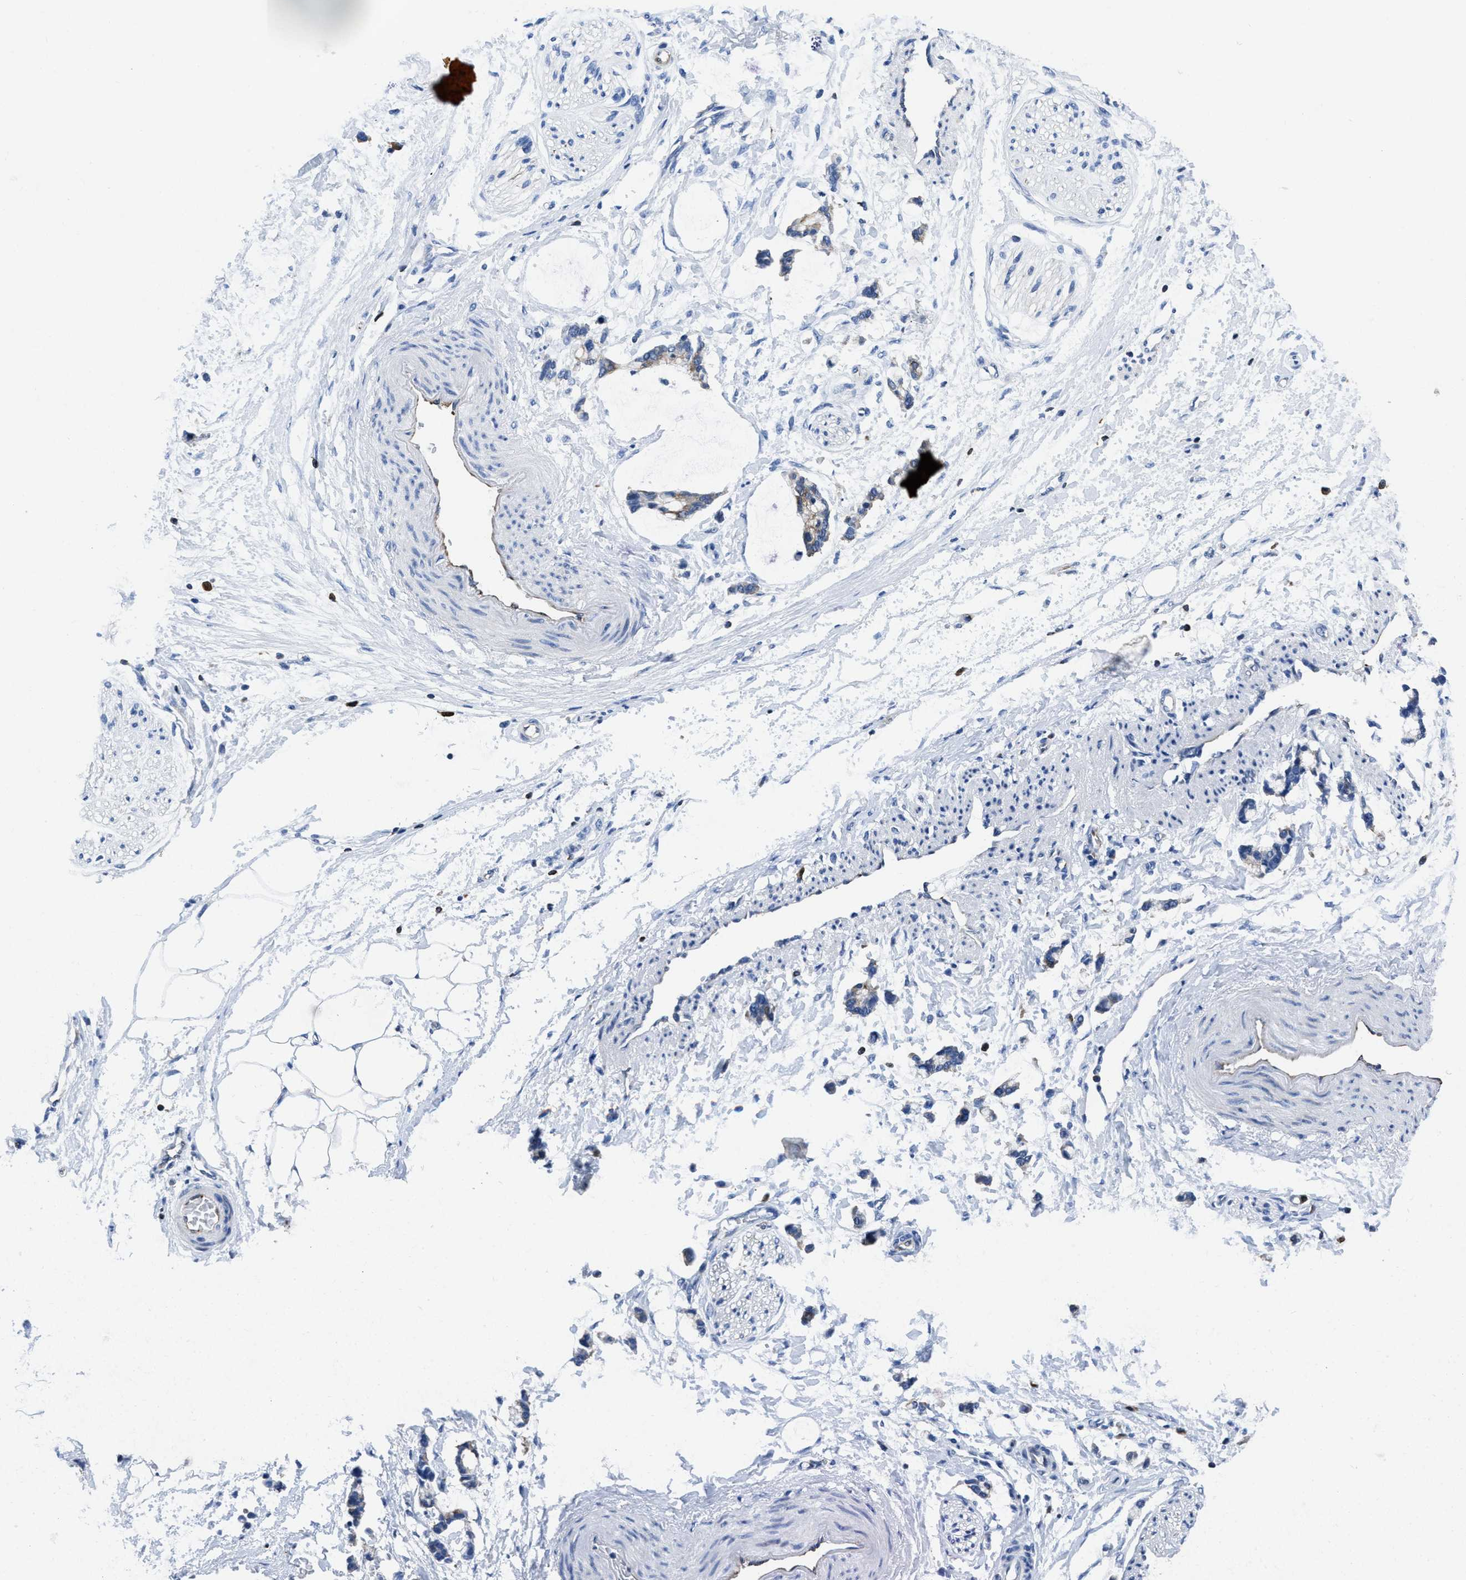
{"staining": {"intensity": "negative", "quantity": "none", "location": "none"}, "tissue": "adipose tissue", "cell_type": "Adipocytes", "image_type": "normal", "snomed": [{"axis": "morphology", "description": "Normal tissue, NOS"}, {"axis": "morphology", "description": "Adenocarcinoma, NOS"}, {"axis": "topography", "description": "Colon"}, {"axis": "topography", "description": "Peripheral nerve tissue"}], "caption": "Micrograph shows no protein positivity in adipocytes of normal adipose tissue.", "gene": "ITGA3", "patient": {"sex": "male", "age": 14}}